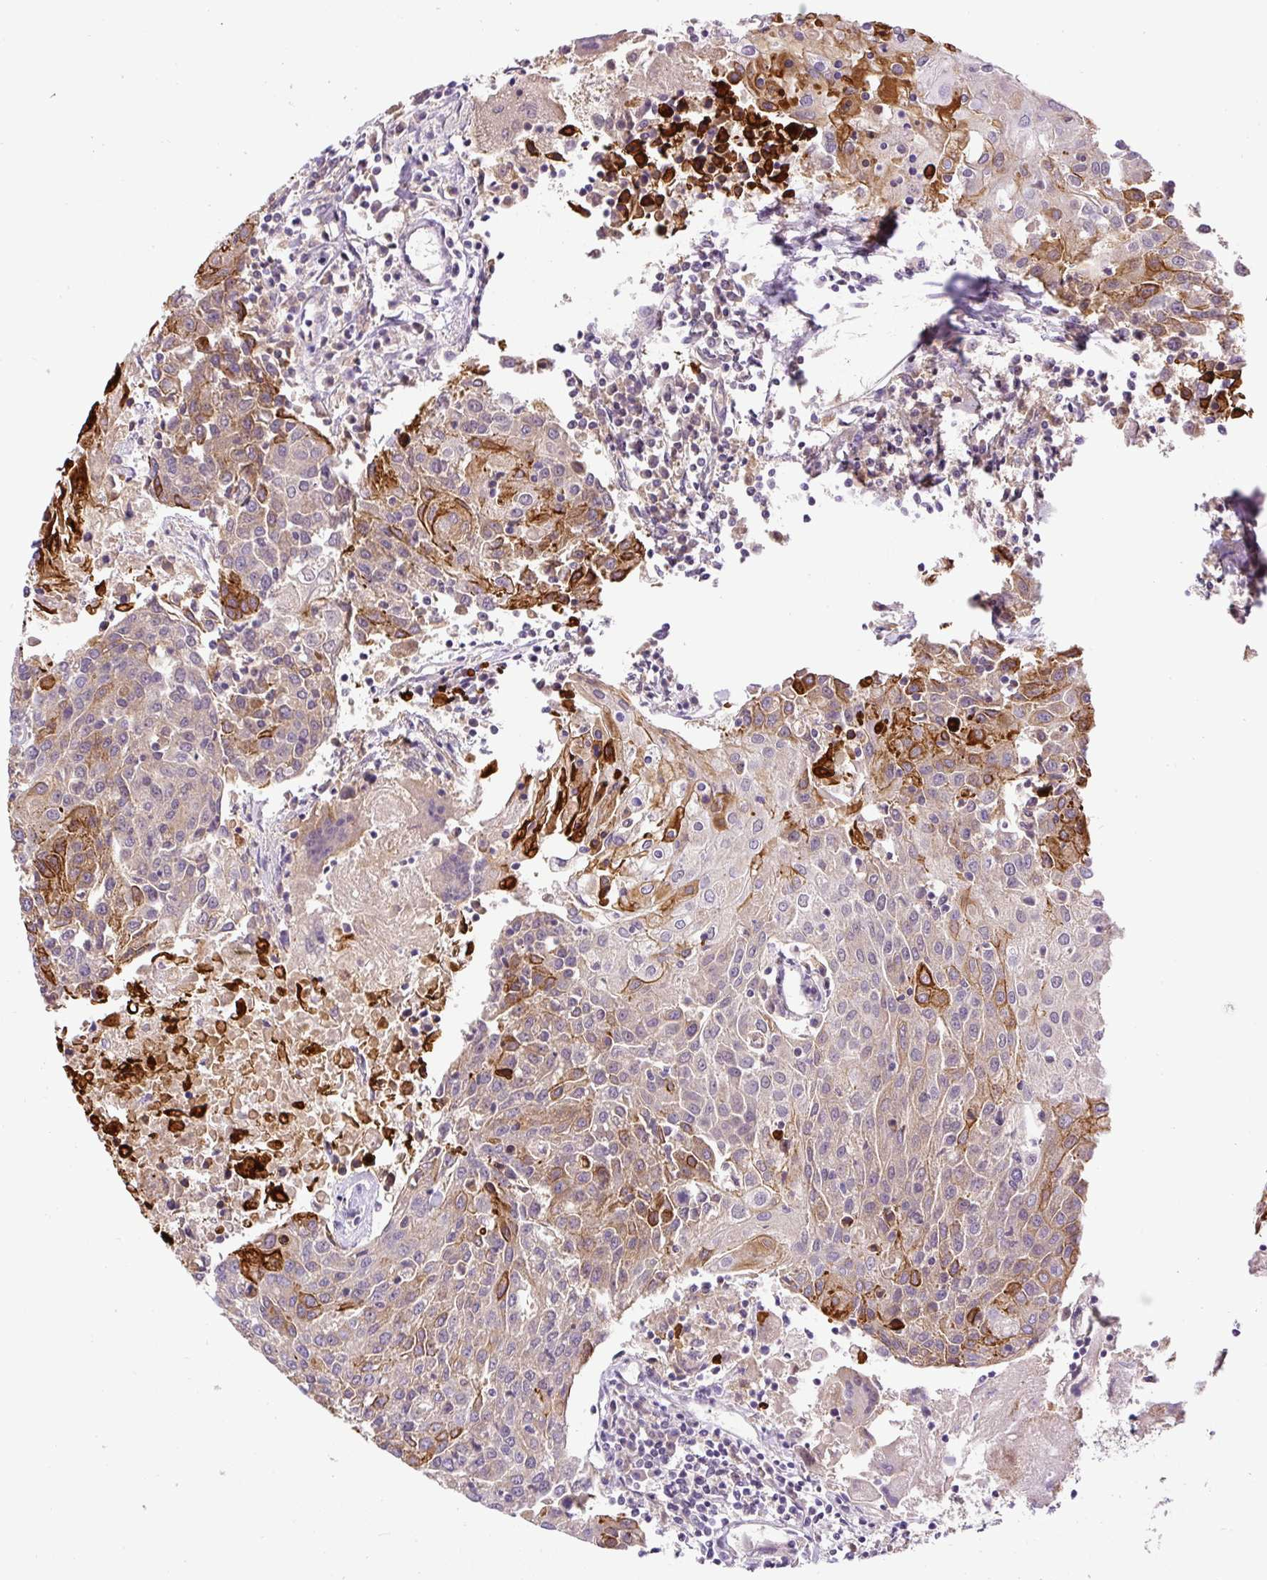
{"staining": {"intensity": "strong", "quantity": "<25%", "location": "cytoplasmic/membranous"}, "tissue": "urothelial cancer", "cell_type": "Tumor cells", "image_type": "cancer", "snomed": [{"axis": "morphology", "description": "Urothelial carcinoma, High grade"}, {"axis": "topography", "description": "Urinary bladder"}], "caption": "IHC photomicrograph of urothelial cancer stained for a protein (brown), which displays medium levels of strong cytoplasmic/membranous positivity in approximately <25% of tumor cells.", "gene": "CCDC28A", "patient": {"sex": "female", "age": 85}}